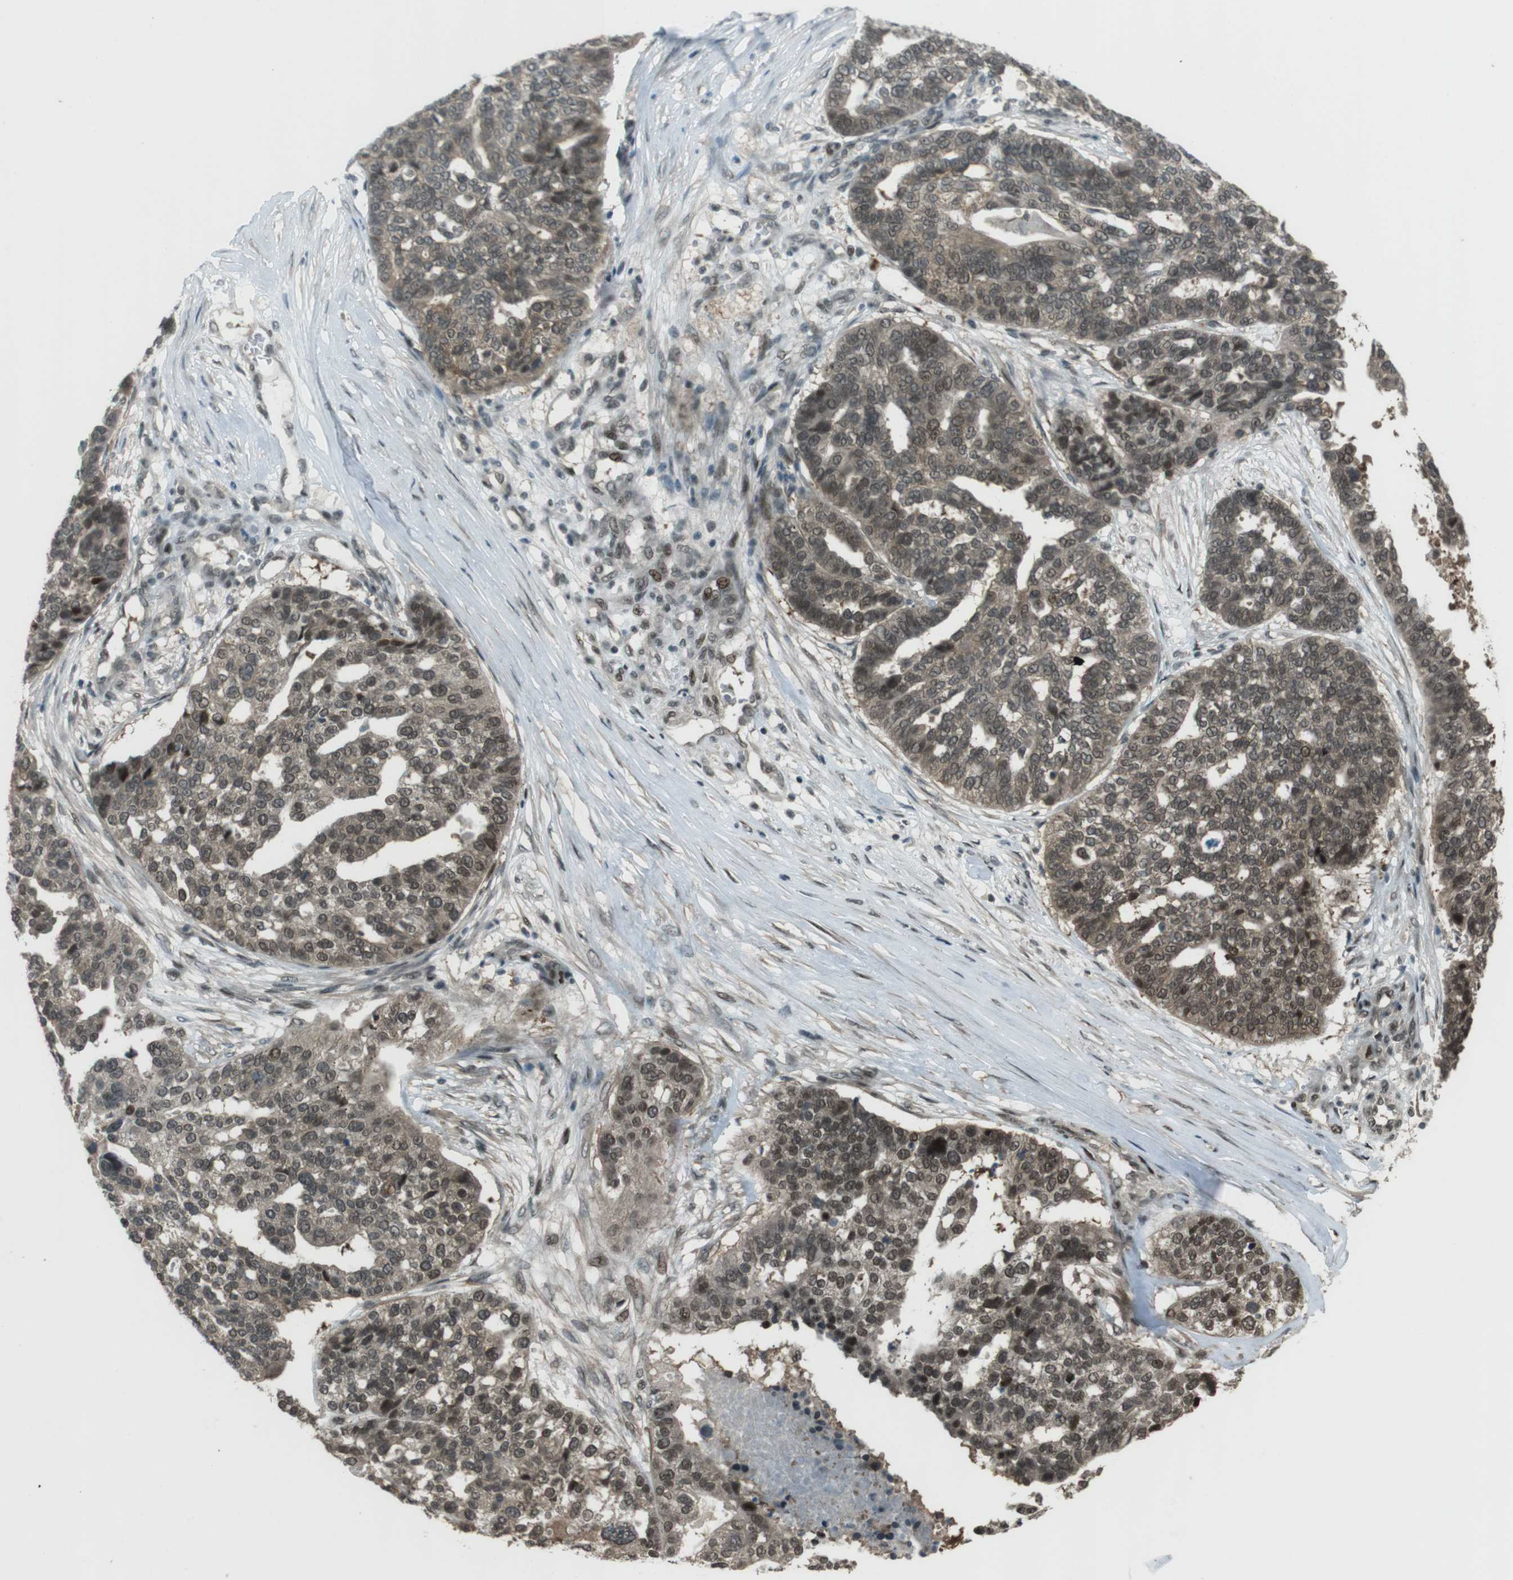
{"staining": {"intensity": "strong", "quantity": "<25%", "location": "cytoplasmic/membranous,nuclear"}, "tissue": "ovarian cancer", "cell_type": "Tumor cells", "image_type": "cancer", "snomed": [{"axis": "morphology", "description": "Cystadenocarcinoma, serous, NOS"}, {"axis": "topography", "description": "Ovary"}], "caption": "The histopathology image demonstrates a brown stain indicating the presence of a protein in the cytoplasmic/membranous and nuclear of tumor cells in ovarian cancer.", "gene": "SLITRK5", "patient": {"sex": "female", "age": 59}}